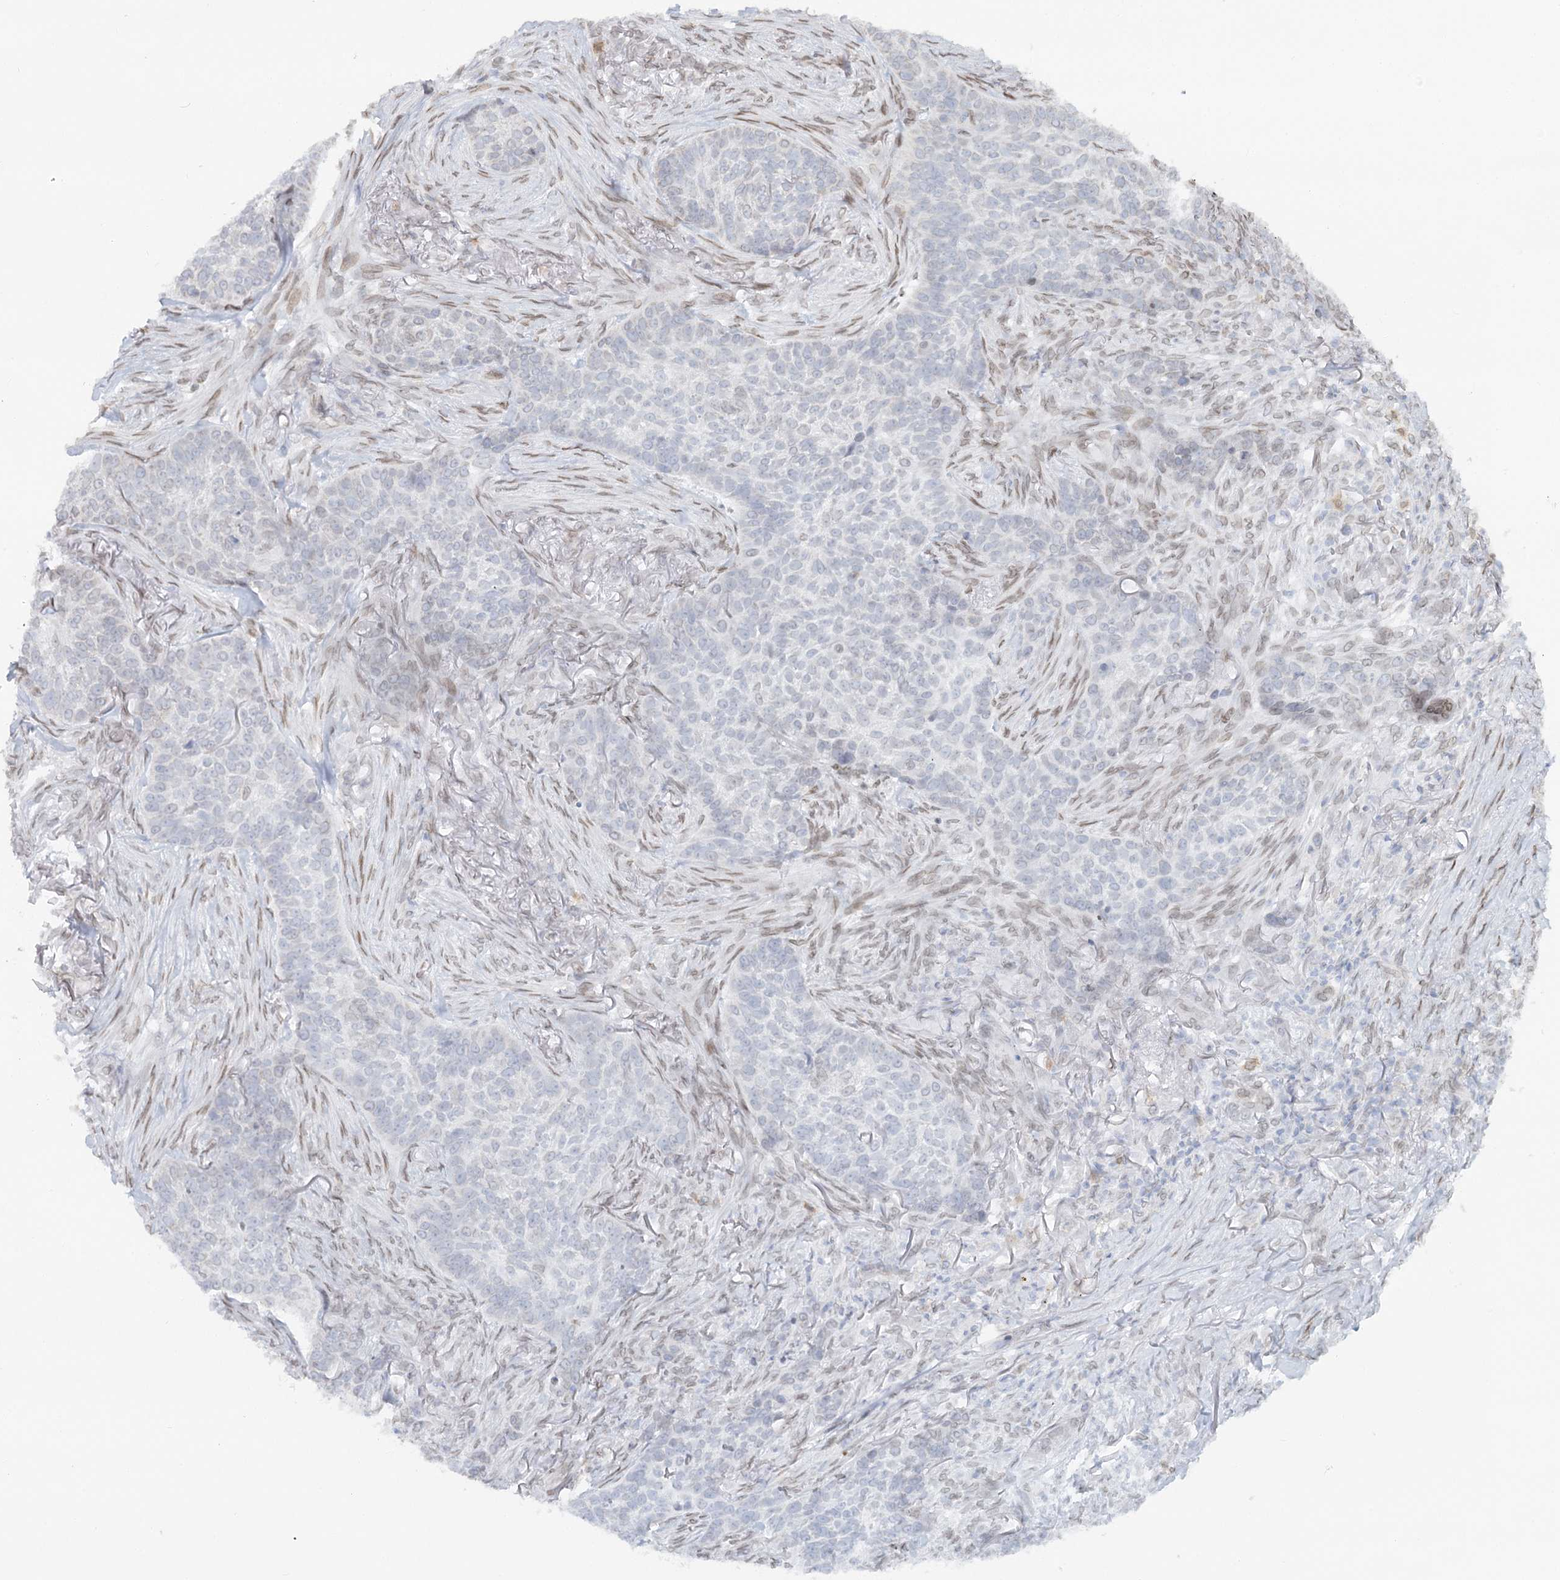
{"staining": {"intensity": "negative", "quantity": "none", "location": "none"}, "tissue": "skin cancer", "cell_type": "Tumor cells", "image_type": "cancer", "snomed": [{"axis": "morphology", "description": "Basal cell carcinoma"}, {"axis": "topography", "description": "Skin"}], "caption": "Tumor cells show no significant staining in skin basal cell carcinoma. Nuclei are stained in blue.", "gene": "VWA5A", "patient": {"sex": "male", "age": 85}}